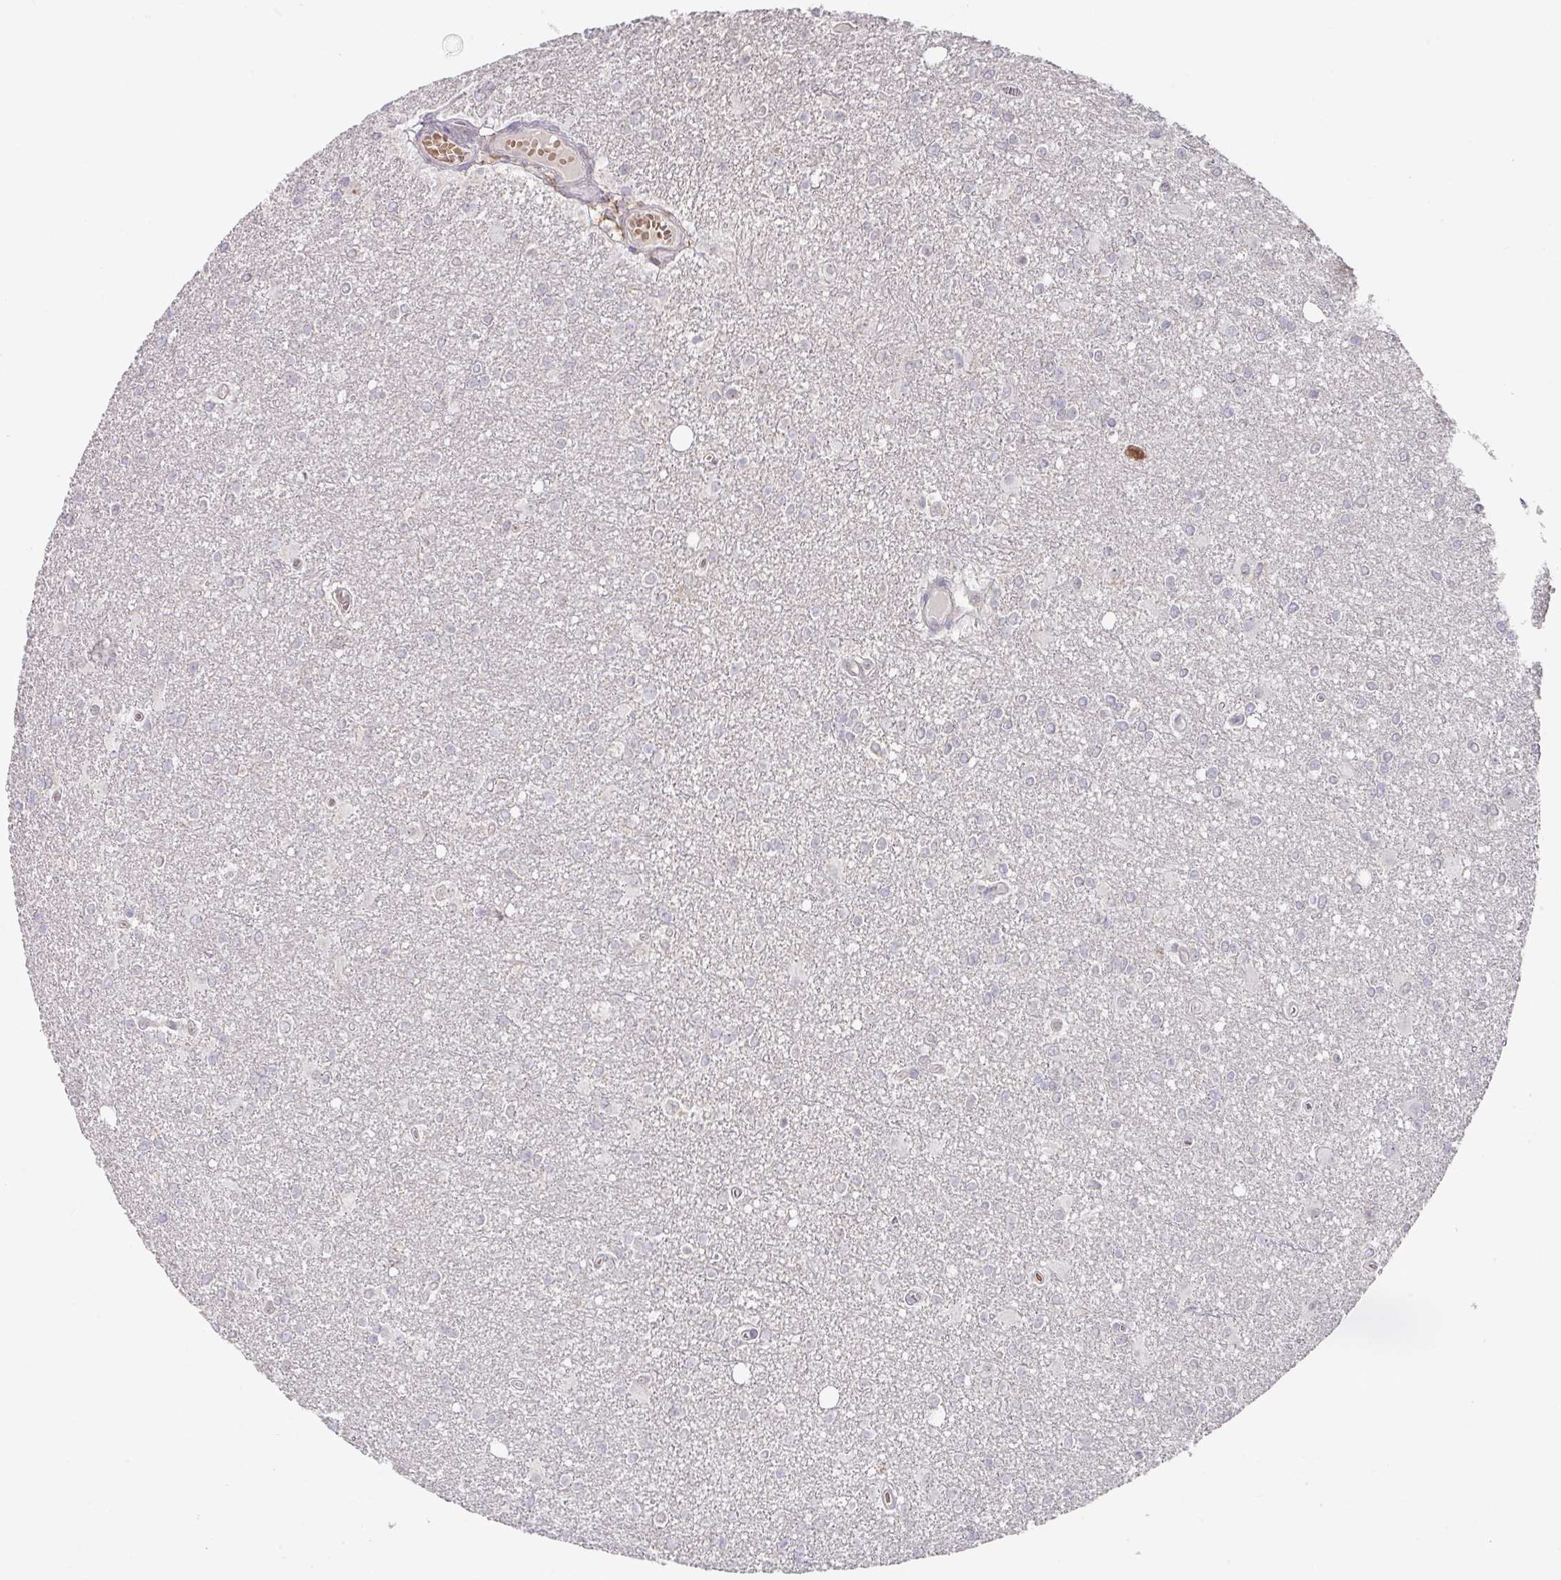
{"staining": {"intensity": "negative", "quantity": "none", "location": "none"}, "tissue": "glioma", "cell_type": "Tumor cells", "image_type": "cancer", "snomed": [{"axis": "morphology", "description": "Glioma, malignant, High grade"}, {"axis": "topography", "description": "Brain"}], "caption": "Immunohistochemical staining of human glioma reveals no significant expression in tumor cells. The staining was performed using DAB to visualize the protein expression in brown, while the nuclei were stained in blue with hematoxylin (Magnification: 20x).", "gene": "FOXN4", "patient": {"sex": "male", "age": 48}}